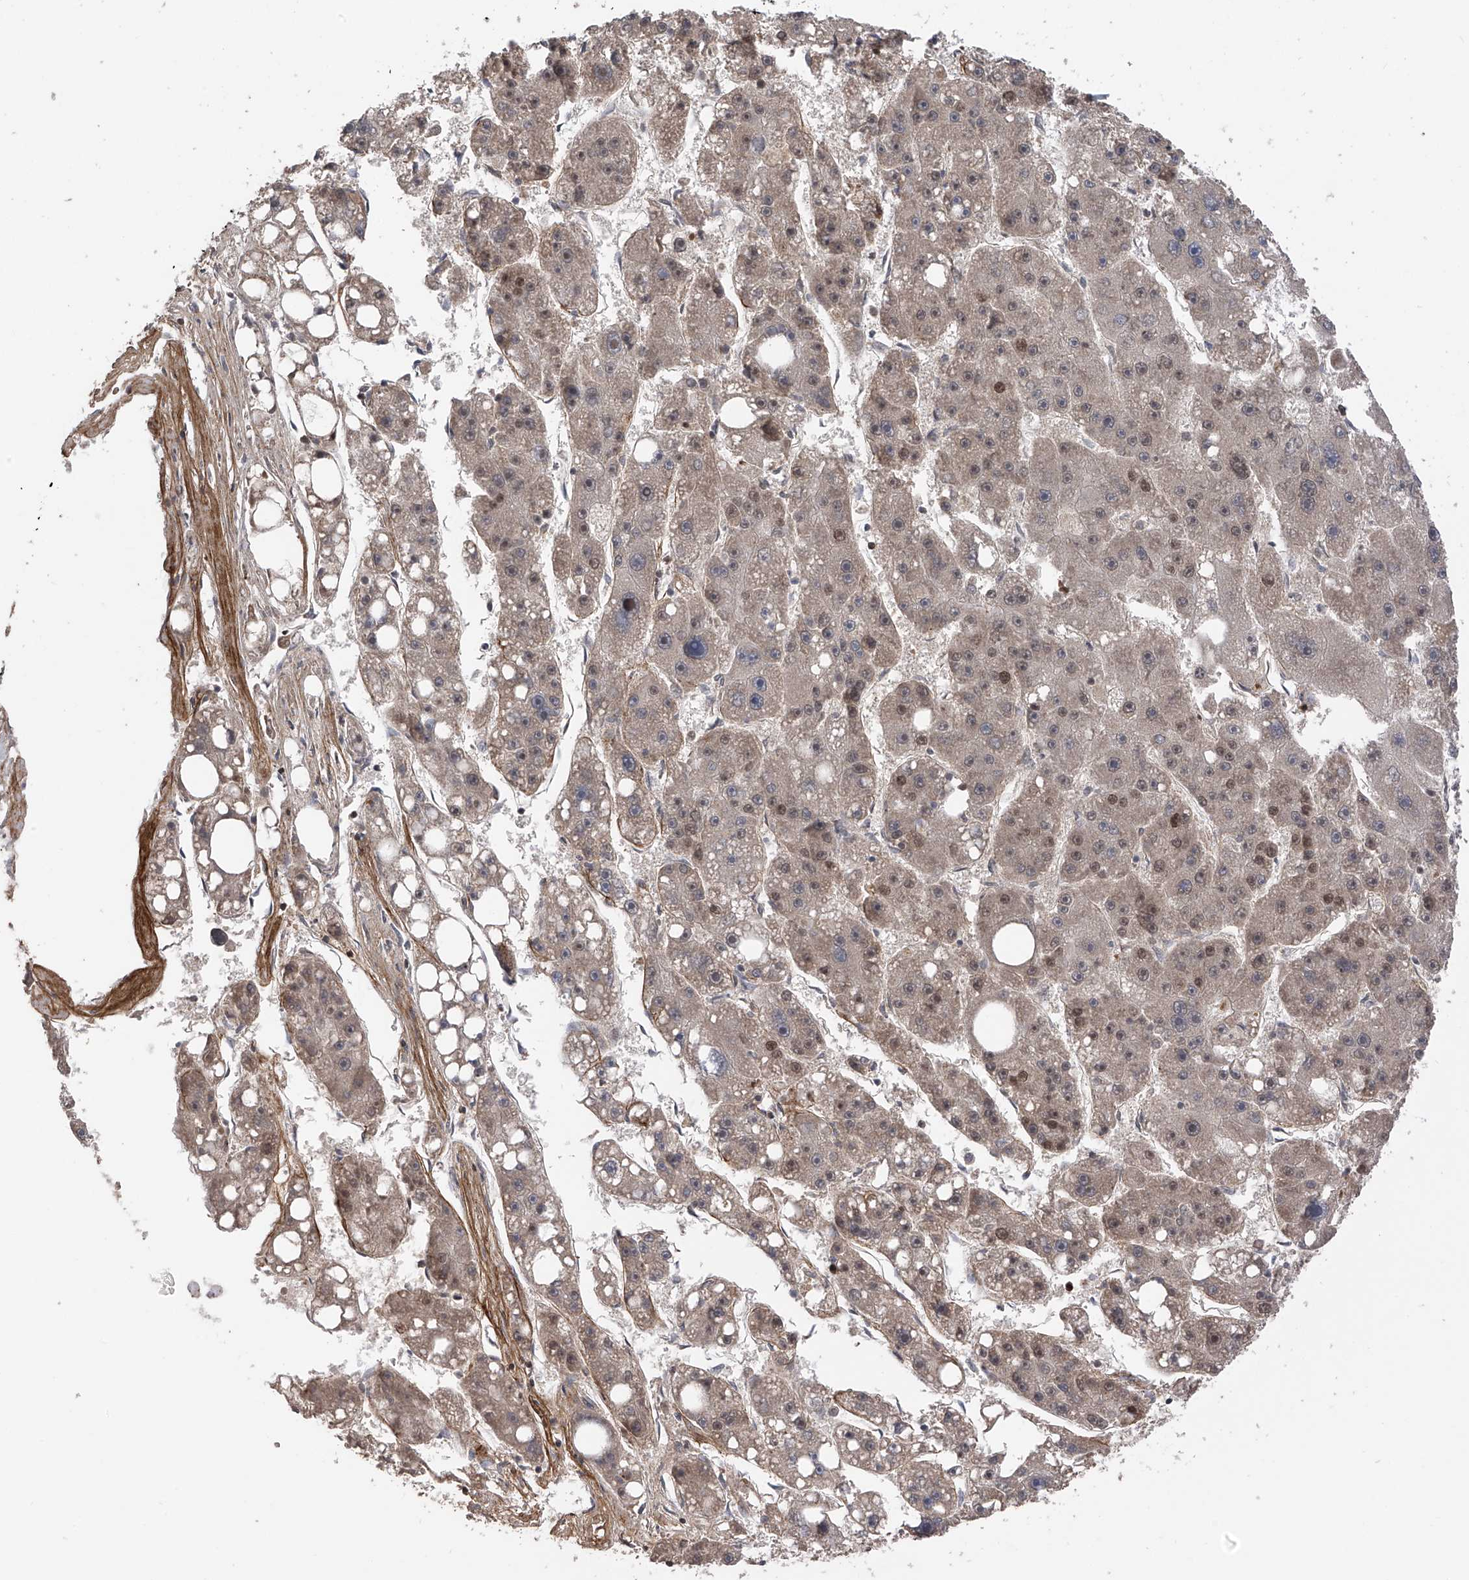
{"staining": {"intensity": "moderate", "quantity": "<25%", "location": "nuclear"}, "tissue": "liver cancer", "cell_type": "Tumor cells", "image_type": "cancer", "snomed": [{"axis": "morphology", "description": "Carcinoma, Hepatocellular, NOS"}, {"axis": "topography", "description": "Liver"}], "caption": "A brown stain highlights moderate nuclear positivity of a protein in liver cancer (hepatocellular carcinoma) tumor cells.", "gene": "DNAJC9", "patient": {"sex": "female", "age": 61}}